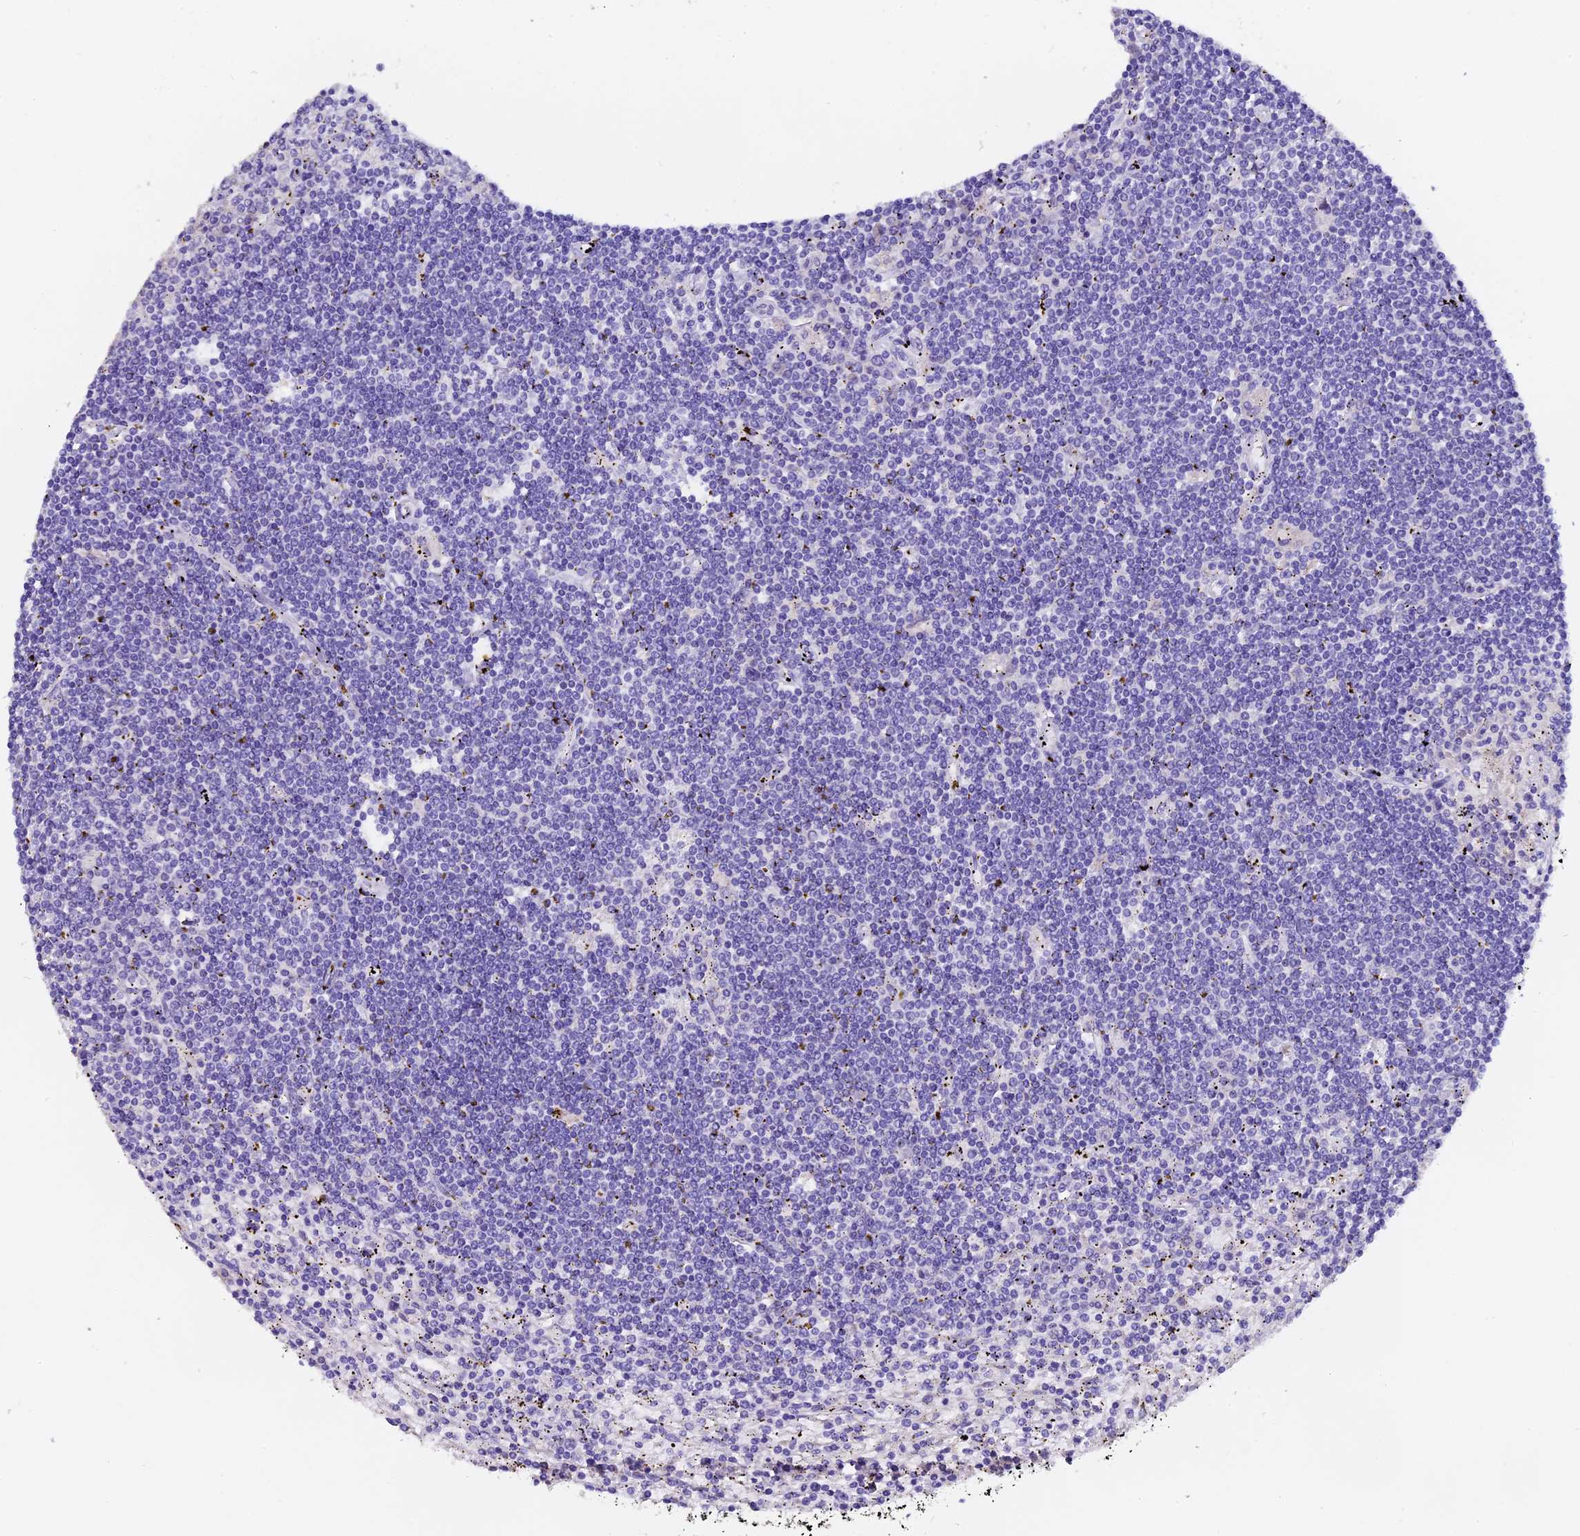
{"staining": {"intensity": "negative", "quantity": "none", "location": "none"}, "tissue": "lymphoma", "cell_type": "Tumor cells", "image_type": "cancer", "snomed": [{"axis": "morphology", "description": "Malignant lymphoma, non-Hodgkin's type, Low grade"}, {"axis": "topography", "description": "Spleen"}], "caption": "DAB (3,3'-diaminobenzidine) immunohistochemical staining of human lymphoma reveals no significant staining in tumor cells.", "gene": "FBXW9", "patient": {"sex": "male", "age": 76}}